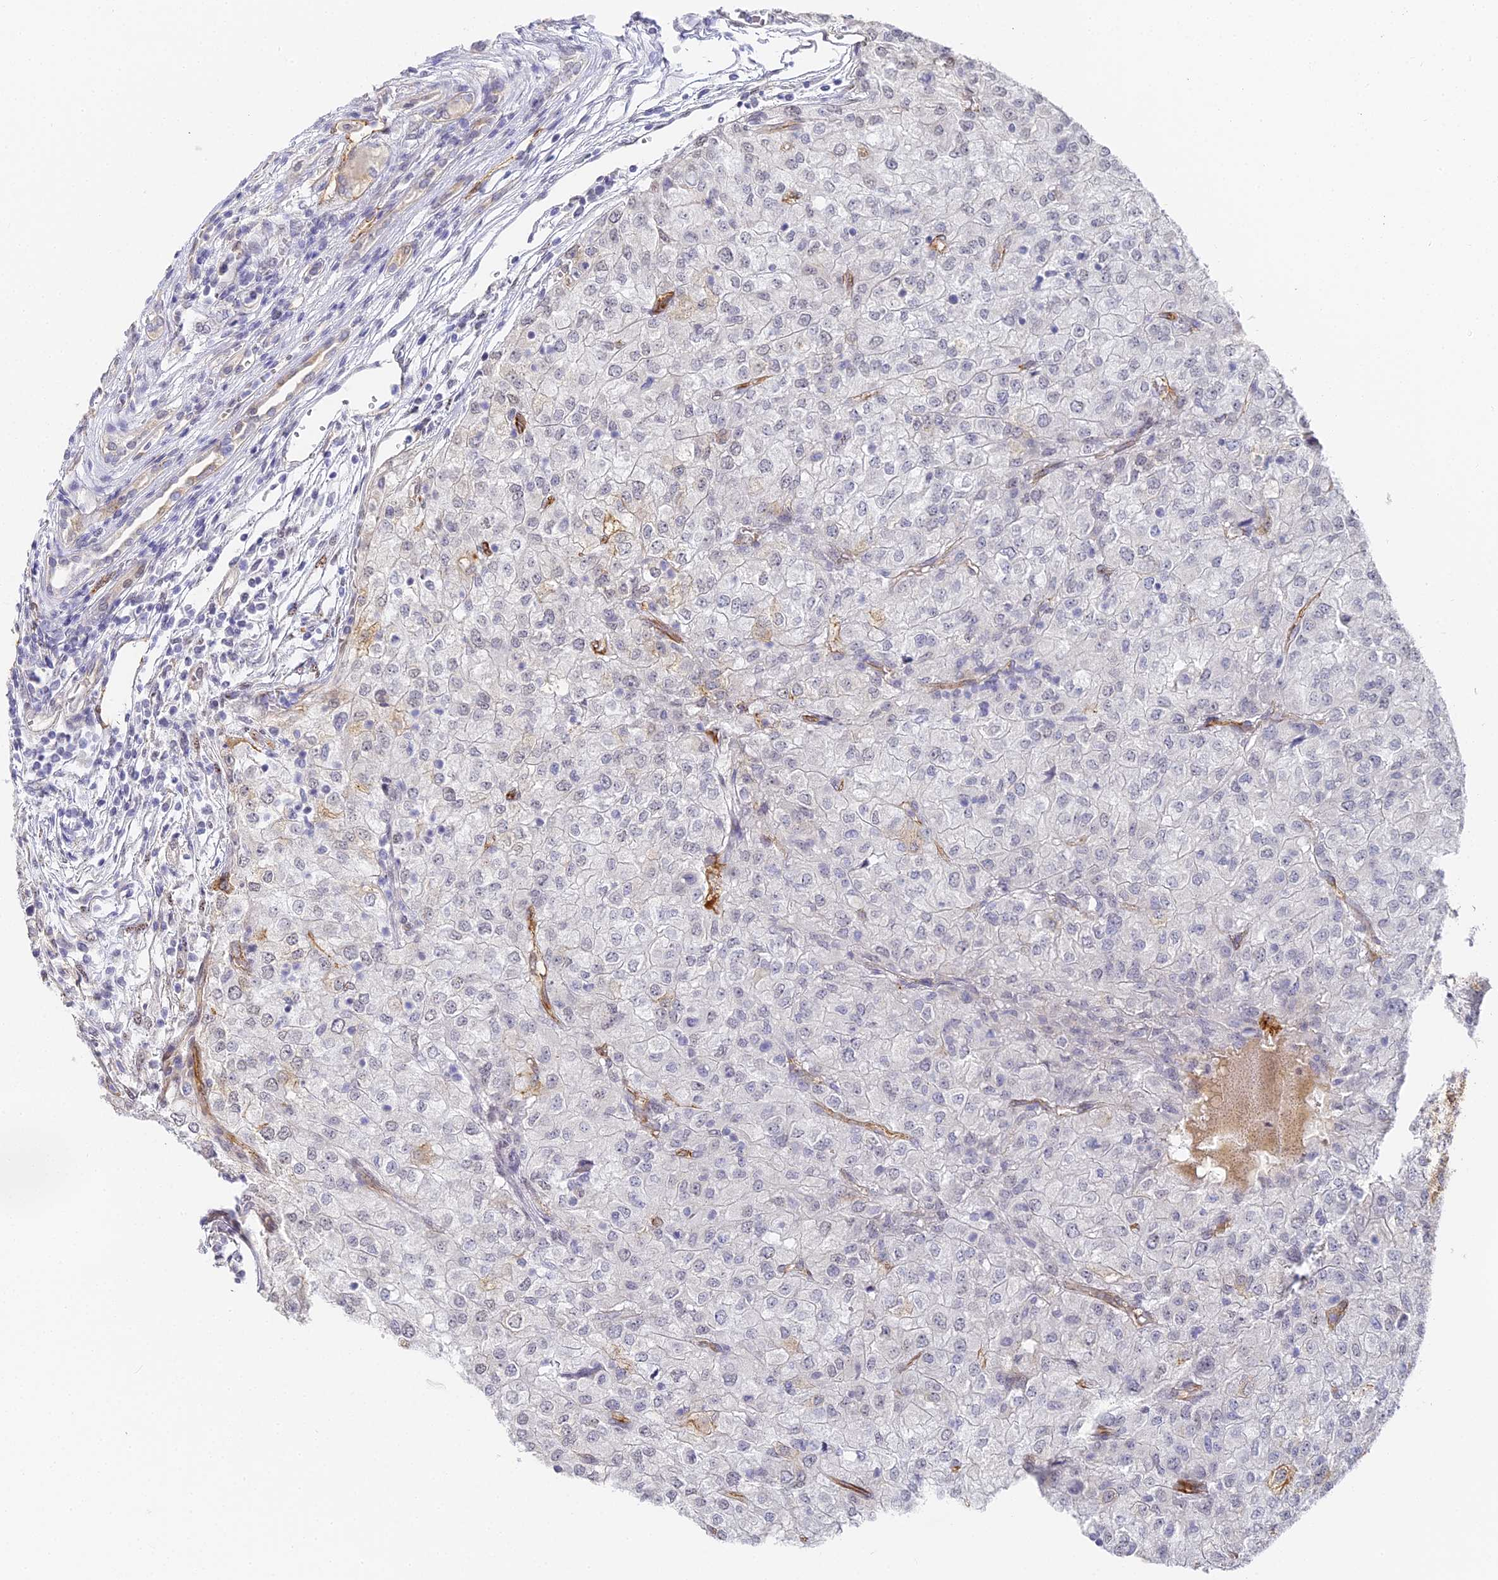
{"staining": {"intensity": "negative", "quantity": "none", "location": "none"}, "tissue": "renal cancer", "cell_type": "Tumor cells", "image_type": "cancer", "snomed": [{"axis": "morphology", "description": "Adenocarcinoma, NOS"}, {"axis": "topography", "description": "Kidney"}], "caption": "Human renal adenocarcinoma stained for a protein using IHC demonstrates no expression in tumor cells.", "gene": "GJA1", "patient": {"sex": "female", "age": 54}}